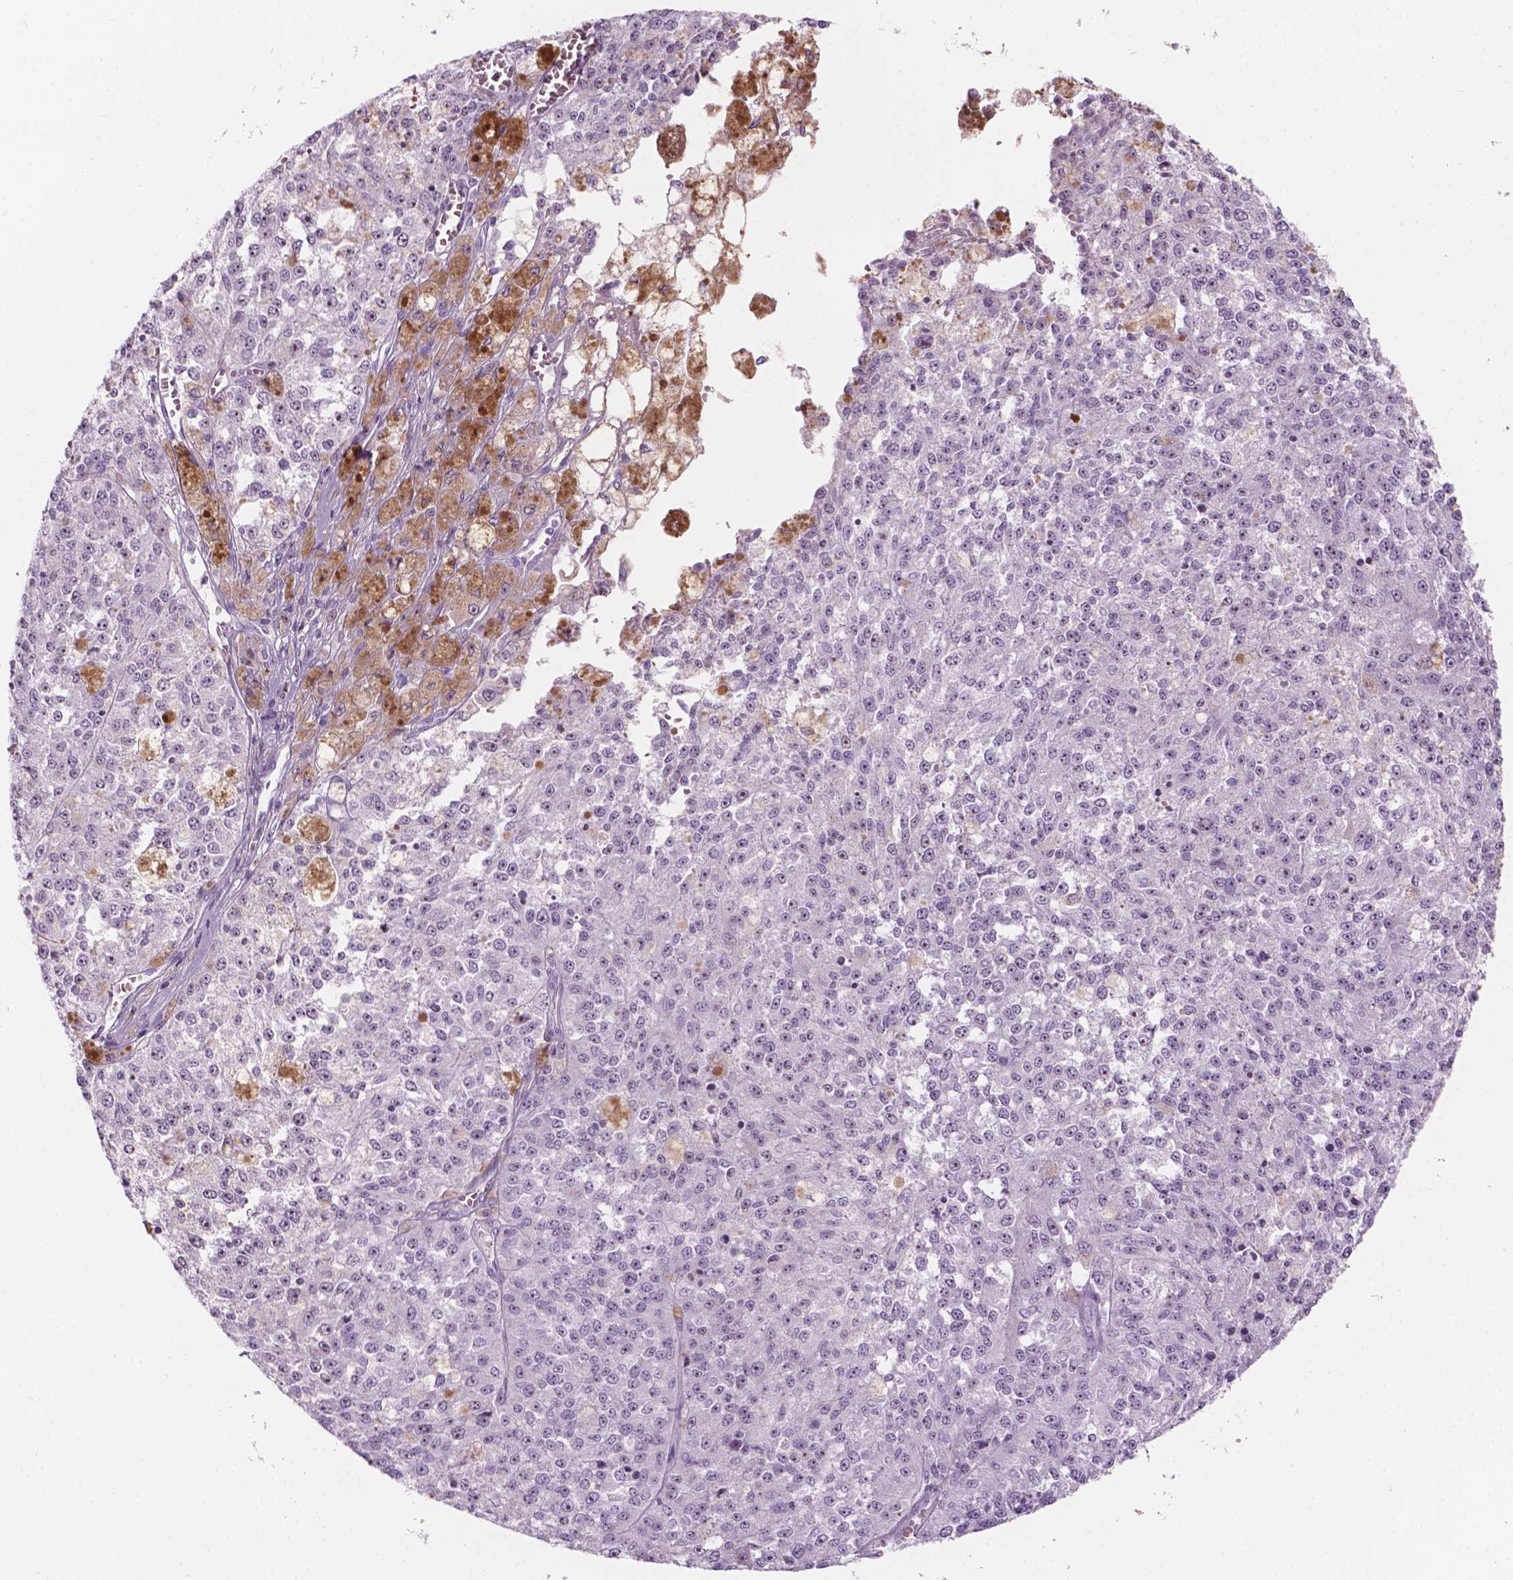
{"staining": {"intensity": "negative", "quantity": "none", "location": "none"}, "tissue": "melanoma", "cell_type": "Tumor cells", "image_type": "cancer", "snomed": [{"axis": "morphology", "description": "Malignant melanoma, Metastatic site"}, {"axis": "topography", "description": "Lymph node"}], "caption": "Melanoma stained for a protein using immunohistochemistry exhibits no expression tumor cells.", "gene": "ZNF853", "patient": {"sex": "female", "age": 64}}